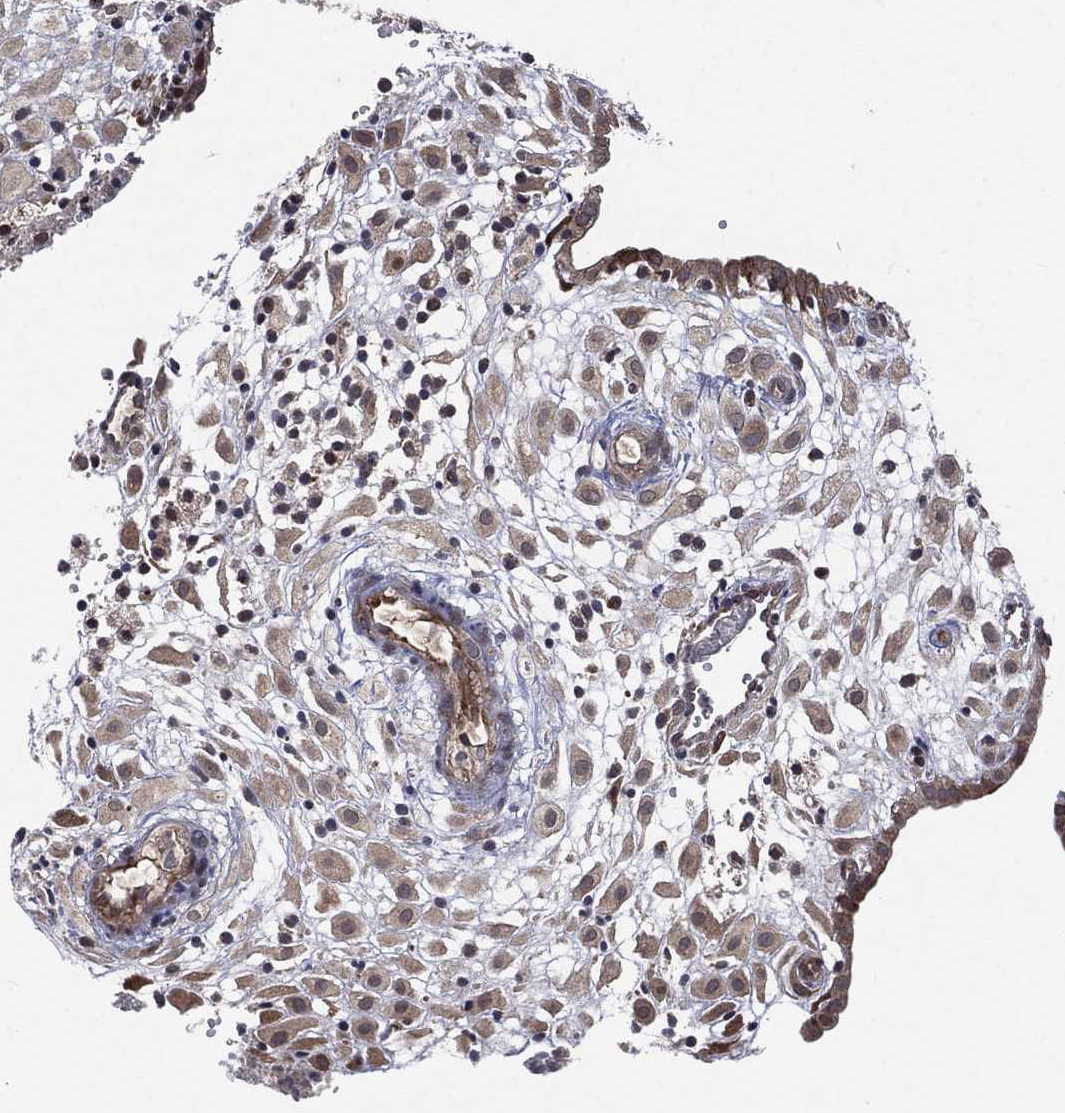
{"staining": {"intensity": "weak", "quantity": ">75%", "location": "cytoplasmic/membranous"}, "tissue": "placenta", "cell_type": "Decidual cells", "image_type": "normal", "snomed": [{"axis": "morphology", "description": "Normal tissue, NOS"}, {"axis": "topography", "description": "Placenta"}], "caption": "An immunohistochemistry (IHC) image of benign tissue is shown. Protein staining in brown highlights weak cytoplasmic/membranous positivity in placenta within decidual cells.", "gene": "RAB11FIP4", "patient": {"sex": "female", "age": 24}}